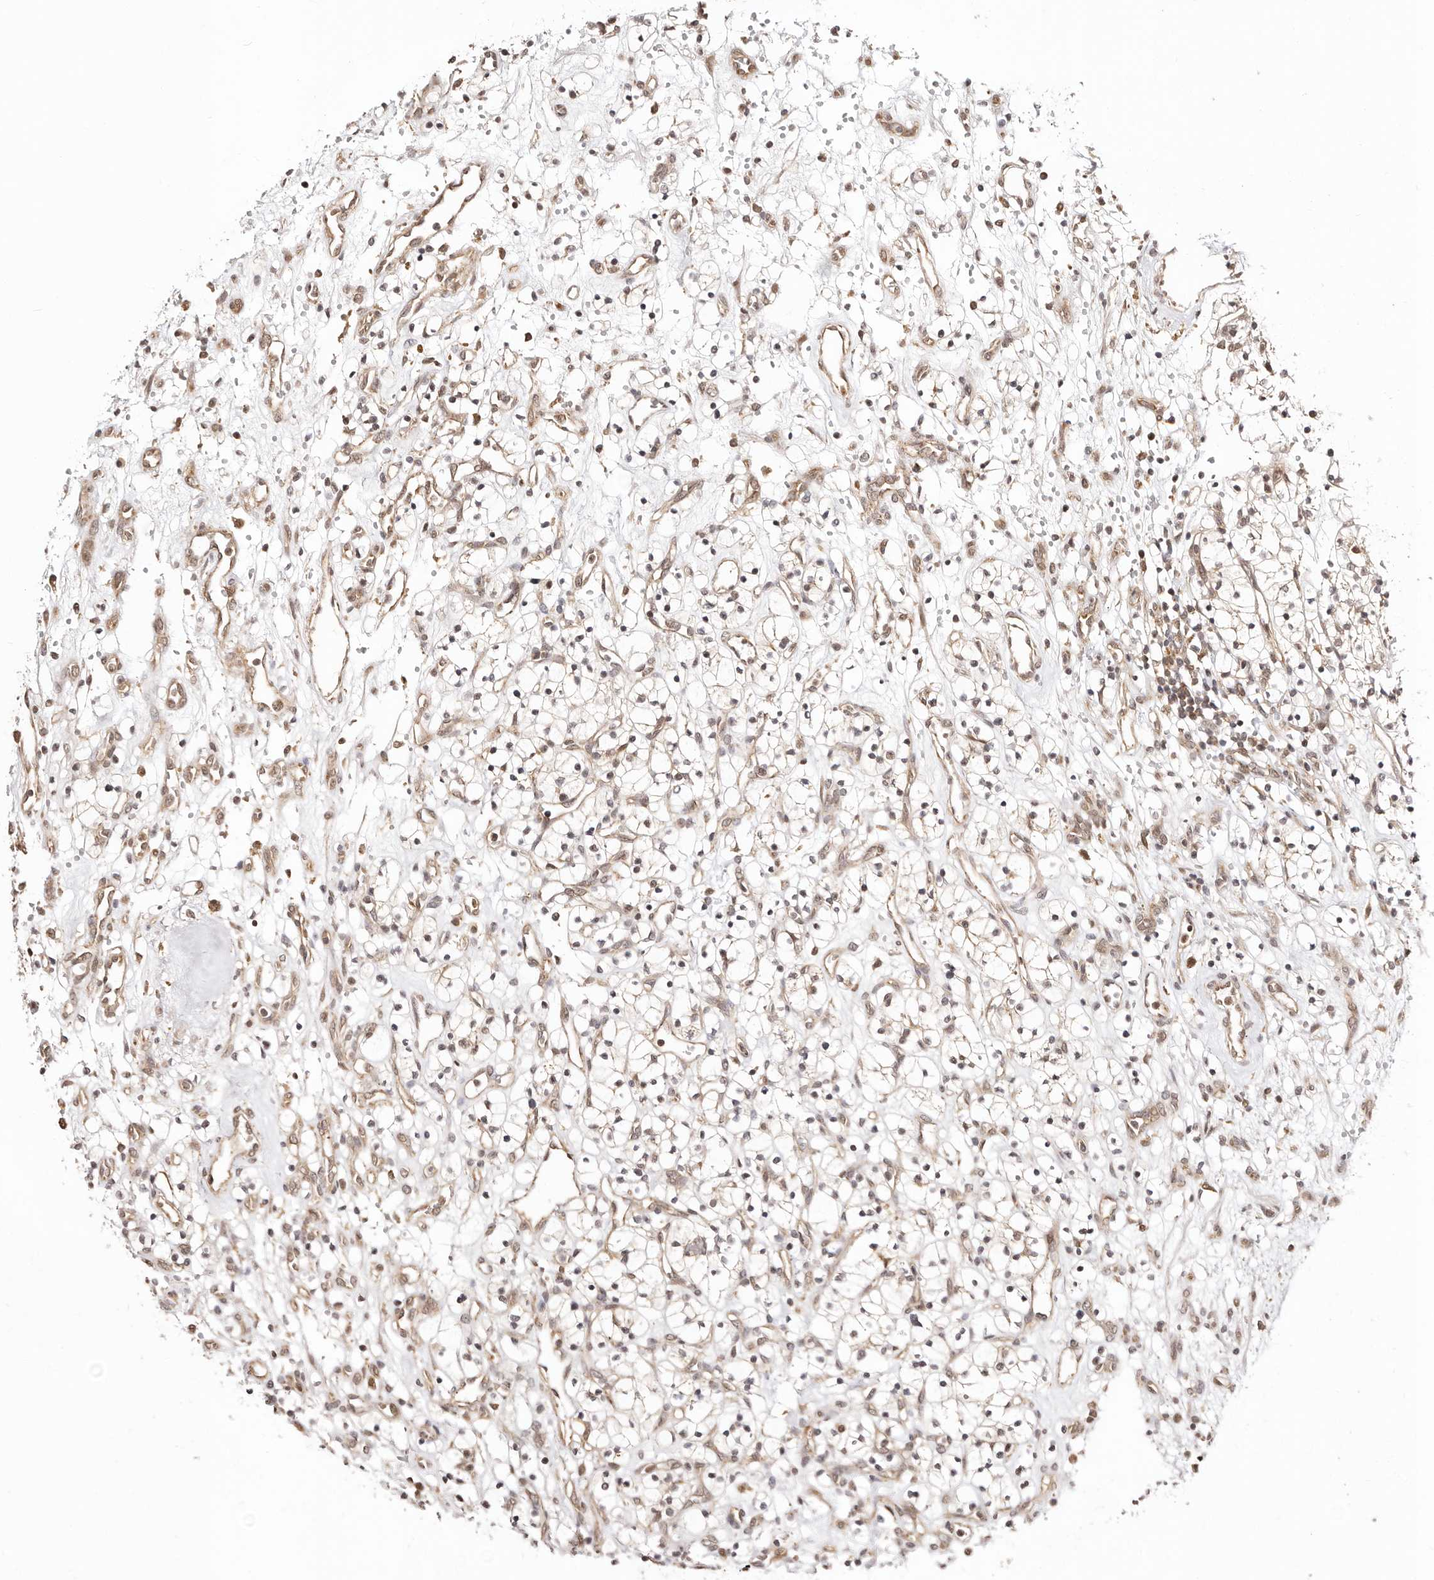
{"staining": {"intensity": "weak", "quantity": "25%-75%", "location": "cytoplasmic/membranous,nuclear"}, "tissue": "renal cancer", "cell_type": "Tumor cells", "image_type": "cancer", "snomed": [{"axis": "morphology", "description": "Adenocarcinoma, NOS"}, {"axis": "topography", "description": "Kidney"}], "caption": "A histopathology image of human renal adenocarcinoma stained for a protein exhibits weak cytoplasmic/membranous and nuclear brown staining in tumor cells.", "gene": "CTNNBL1", "patient": {"sex": "female", "age": 57}}